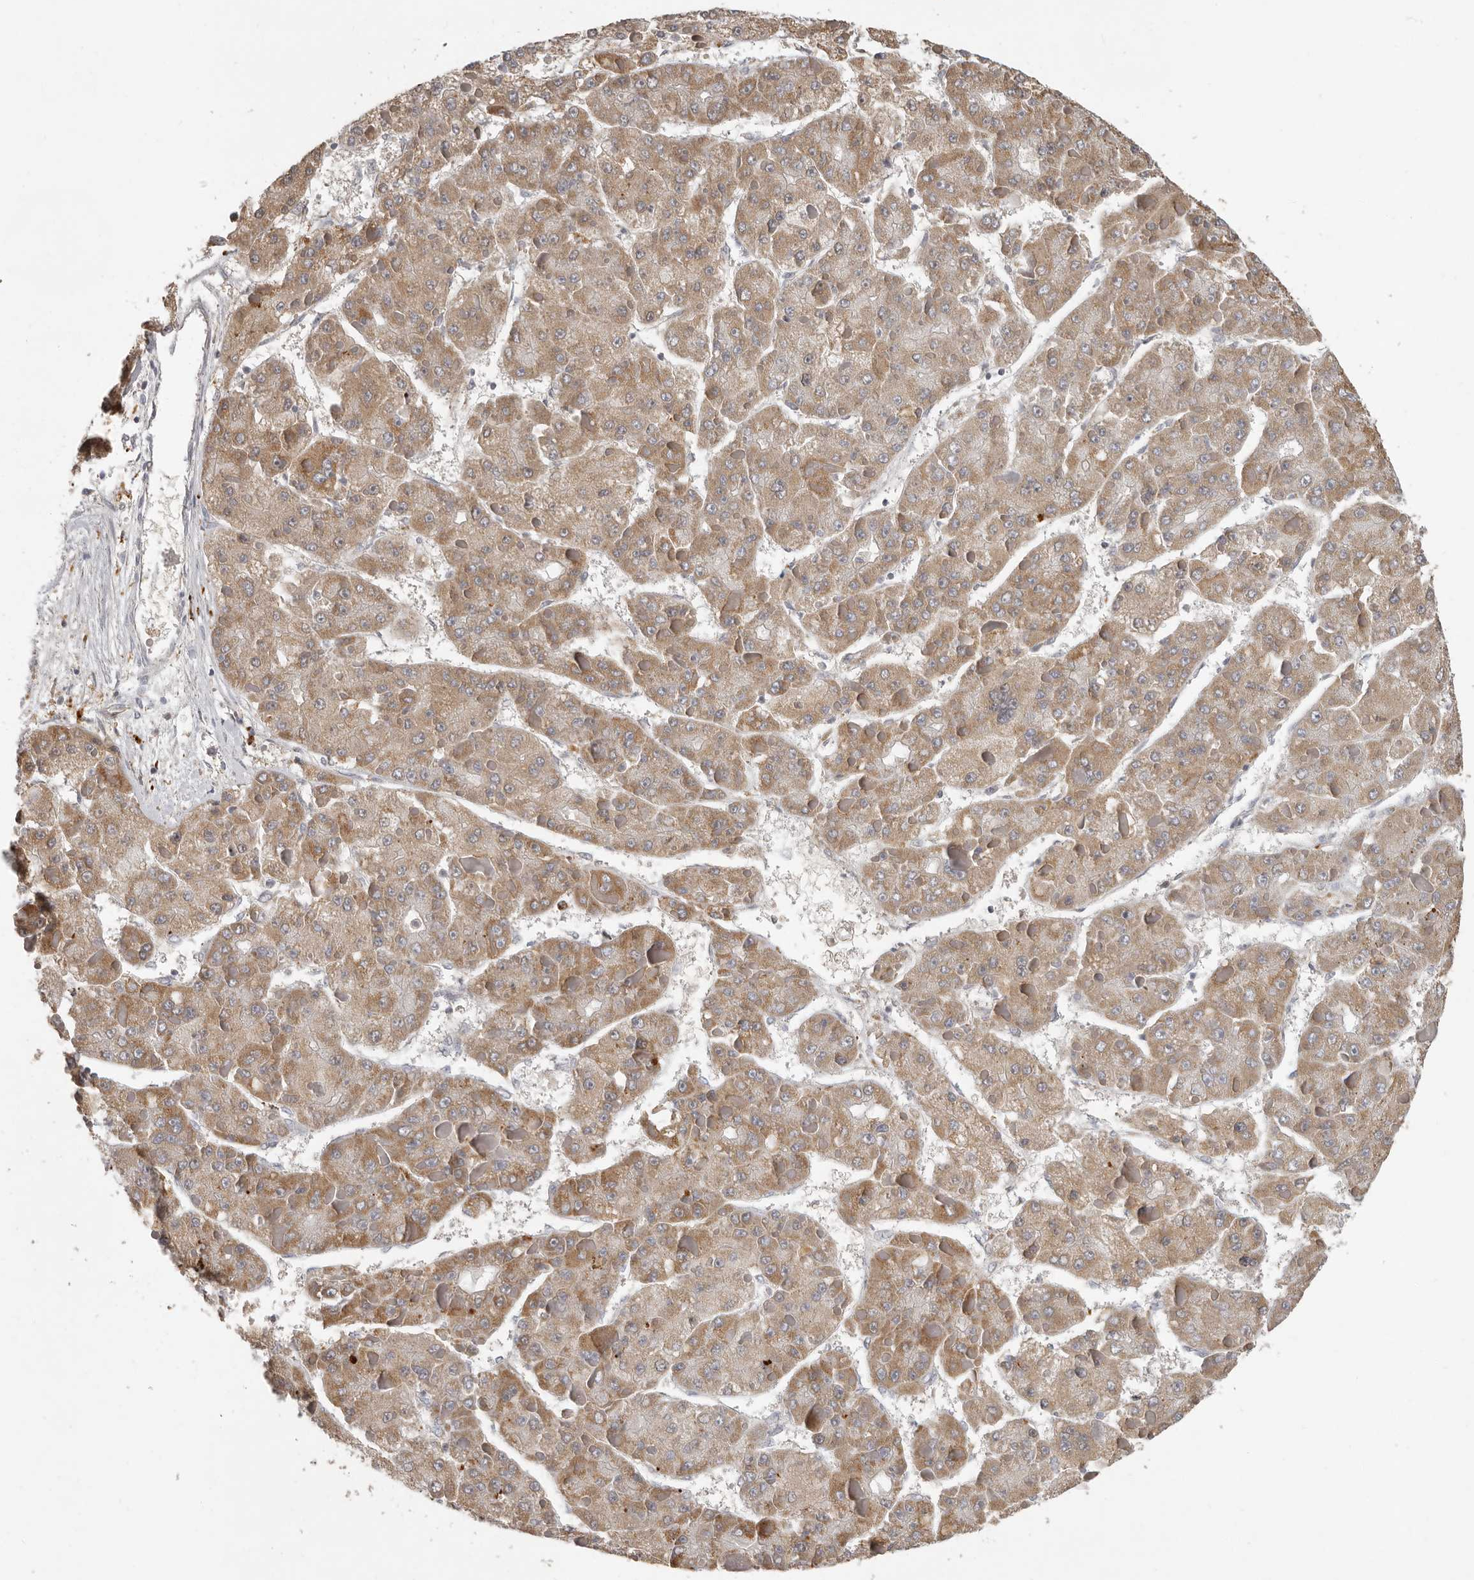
{"staining": {"intensity": "moderate", "quantity": ">75%", "location": "cytoplasmic/membranous"}, "tissue": "liver cancer", "cell_type": "Tumor cells", "image_type": "cancer", "snomed": [{"axis": "morphology", "description": "Carcinoma, Hepatocellular, NOS"}, {"axis": "topography", "description": "Liver"}], "caption": "DAB immunohistochemical staining of liver hepatocellular carcinoma exhibits moderate cytoplasmic/membranous protein positivity in approximately >75% of tumor cells.", "gene": "UNK", "patient": {"sex": "female", "age": 73}}